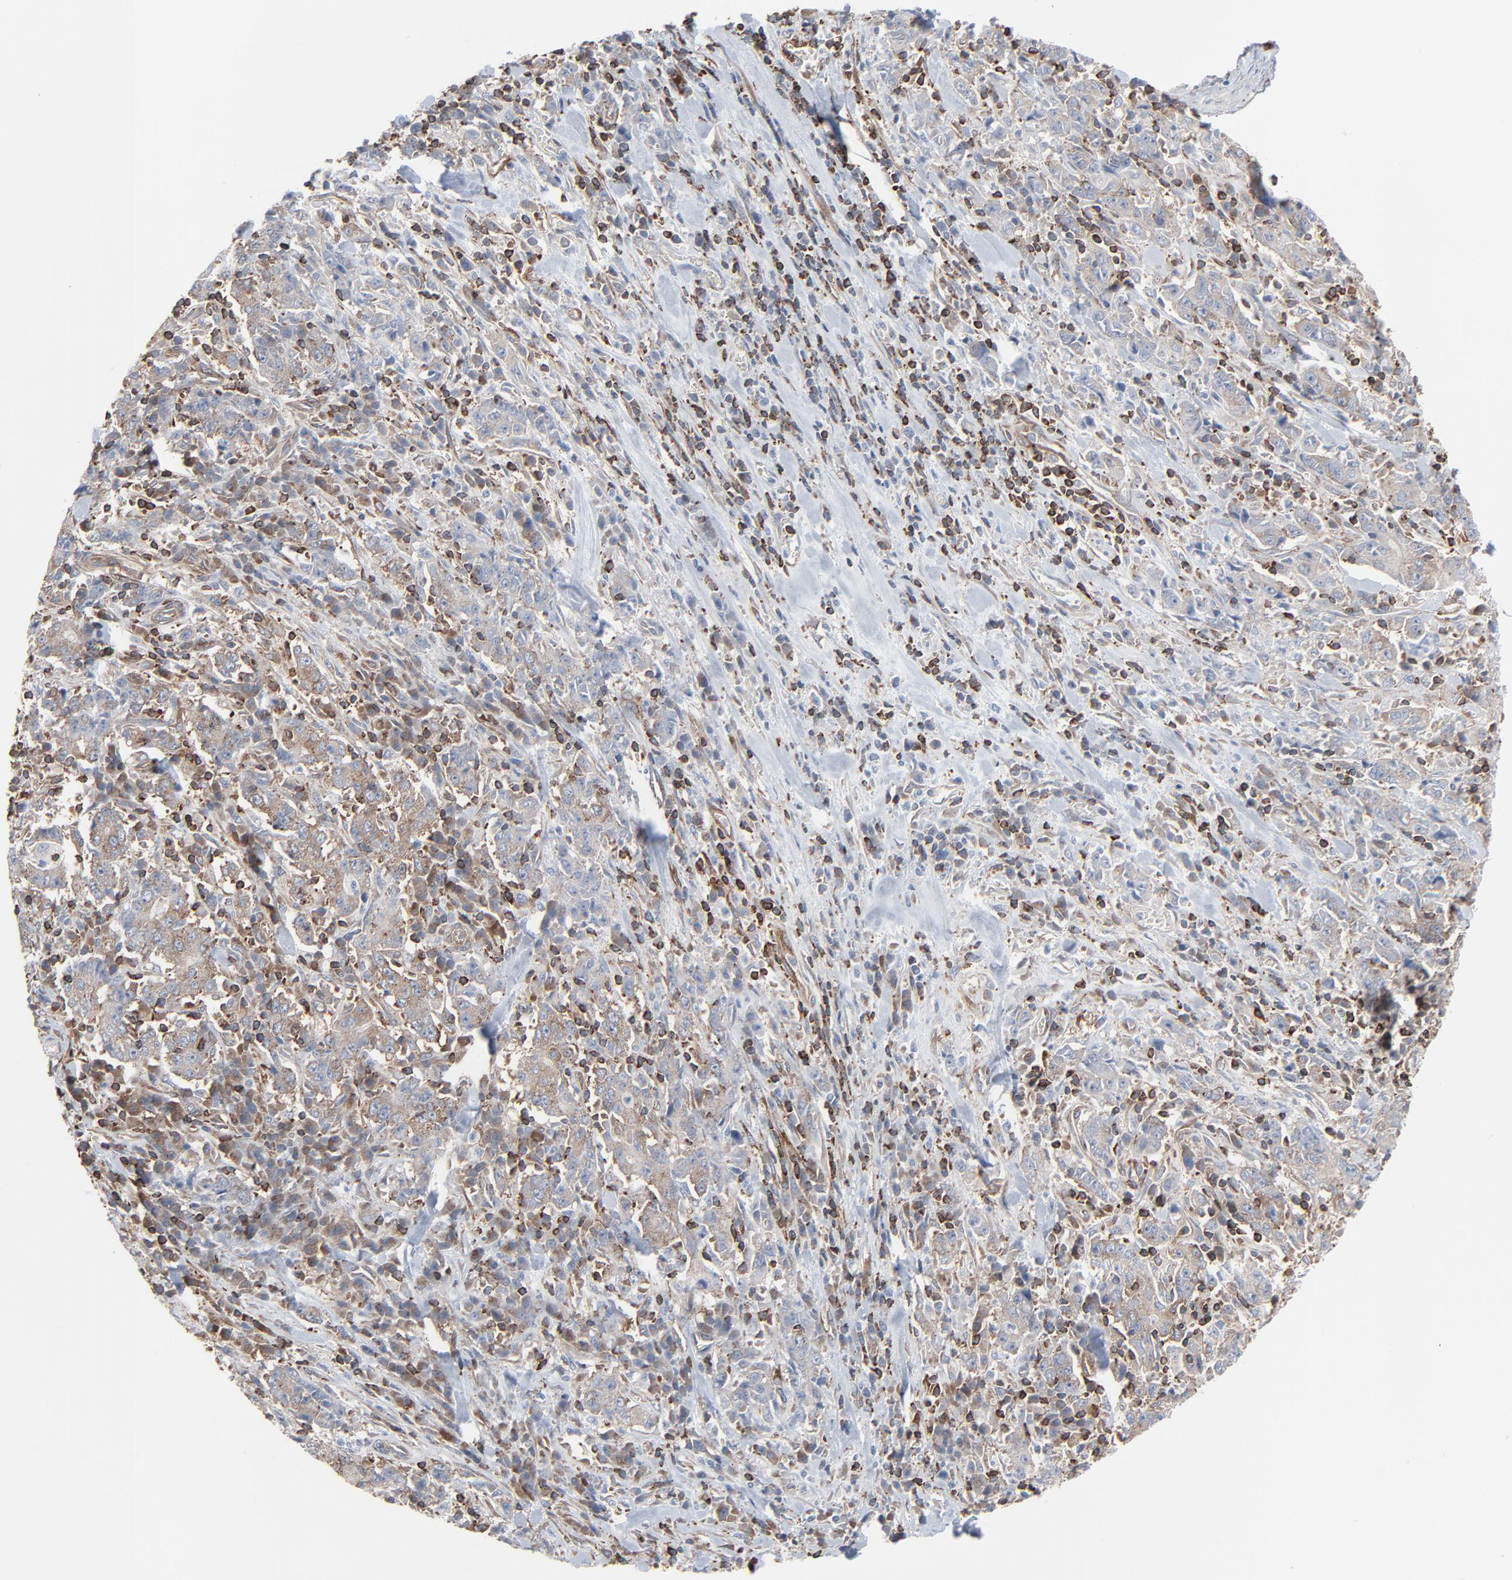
{"staining": {"intensity": "moderate", "quantity": ">75%", "location": "cytoplasmic/membranous"}, "tissue": "stomach cancer", "cell_type": "Tumor cells", "image_type": "cancer", "snomed": [{"axis": "morphology", "description": "Normal tissue, NOS"}, {"axis": "morphology", "description": "Adenocarcinoma, NOS"}, {"axis": "topography", "description": "Stomach, upper"}, {"axis": "topography", "description": "Stomach"}], "caption": "Brown immunohistochemical staining in stomach cancer (adenocarcinoma) displays moderate cytoplasmic/membranous expression in about >75% of tumor cells. (DAB IHC, brown staining for protein, blue staining for nuclei).", "gene": "OPTN", "patient": {"sex": "male", "age": 59}}